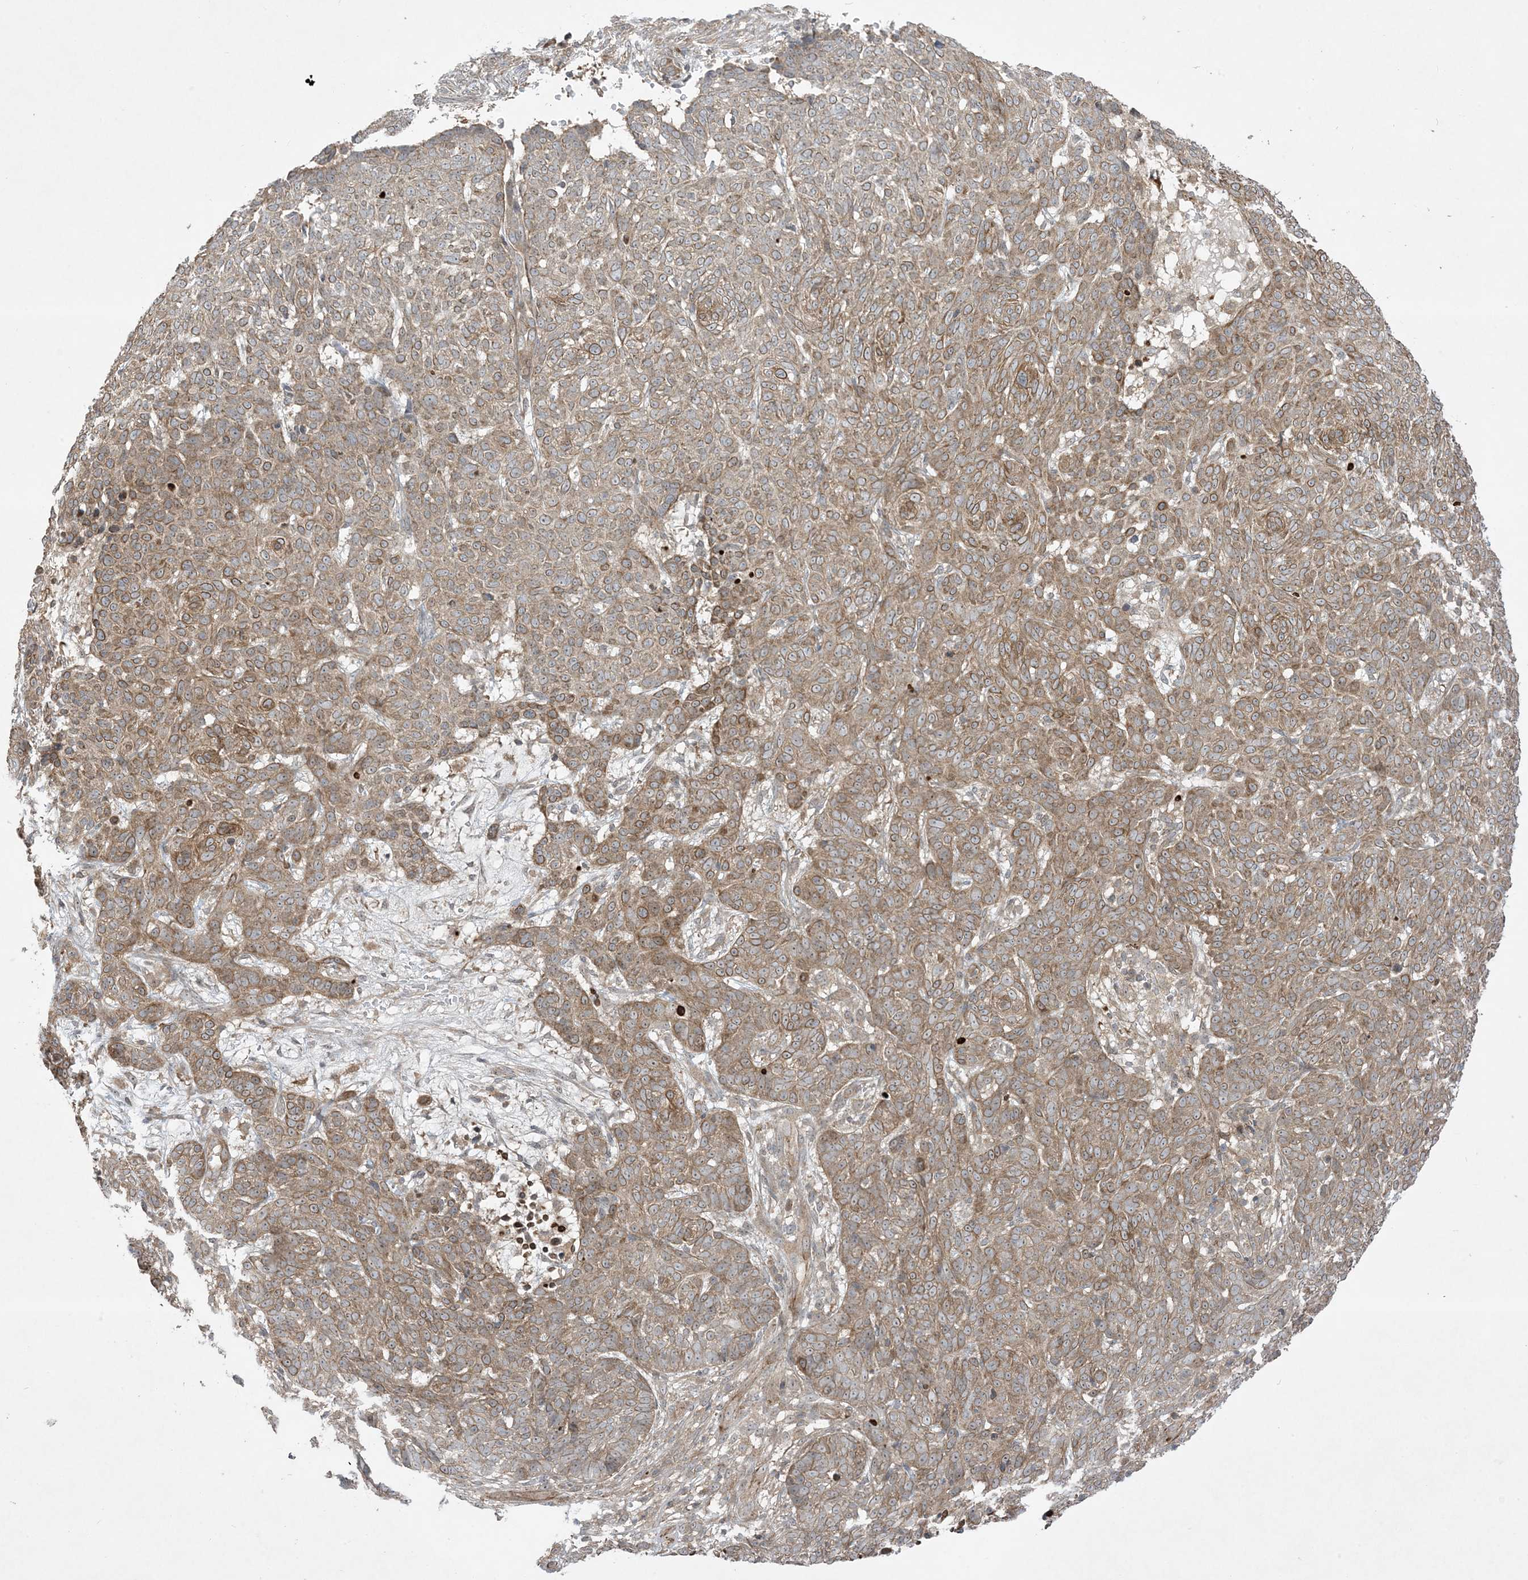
{"staining": {"intensity": "moderate", "quantity": "25%-75%", "location": "cytoplasmic/membranous,nuclear"}, "tissue": "skin cancer", "cell_type": "Tumor cells", "image_type": "cancer", "snomed": [{"axis": "morphology", "description": "Basal cell carcinoma"}, {"axis": "topography", "description": "Skin"}], "caption": "The image displays immunohistochemical staining of skin basal cell carcinoma. There is moderate cytoplasmic/membranous and nuclear expression is seen in about 25%-75% of tumor cells.", "gene": "SOGA3", "patient": {"sex": "male", "age": 85}}